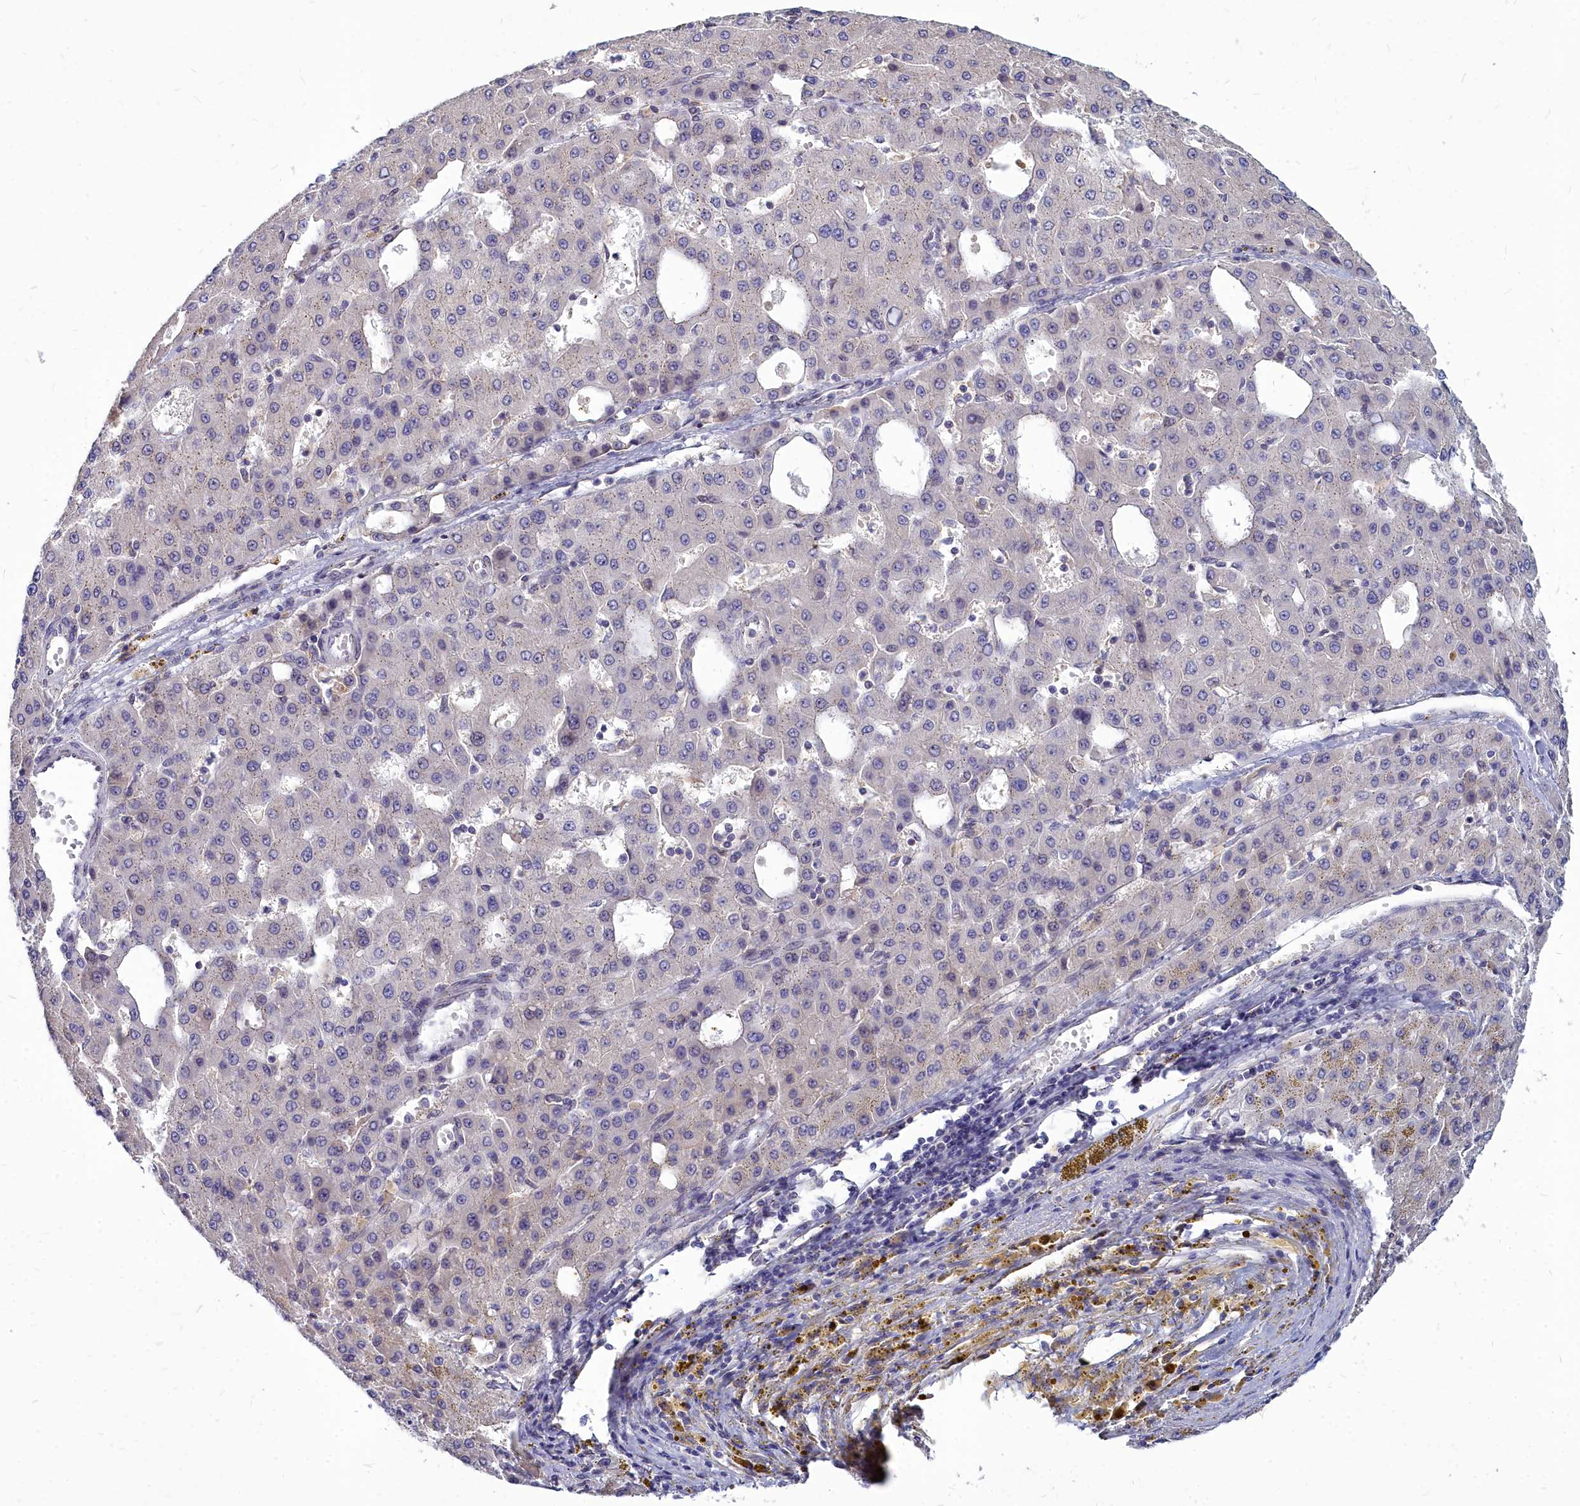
{"staining": {"intensity": "weak", "quantity": "<25%", "location": "cytoplasmic/membranous"}, "tissue": "liver cancer", "cell_type": "Tumor cells", "image_type": "cancer", "snomed": [{"axis": "morphology", "description": "Carcinoma, Hepatocellular, NOS"}, {"axis": "topography", "description": "Liver"}], "caption": "This photomicrograph is of liver cancer (hepatocellular carcinoma) stained with IHC to label a protein in brown with the nuclei are counter-stained blue. There is no expression in tumor cells.", "gene": "NOXA1", "patient": {"sex": "male", "age": 47}}